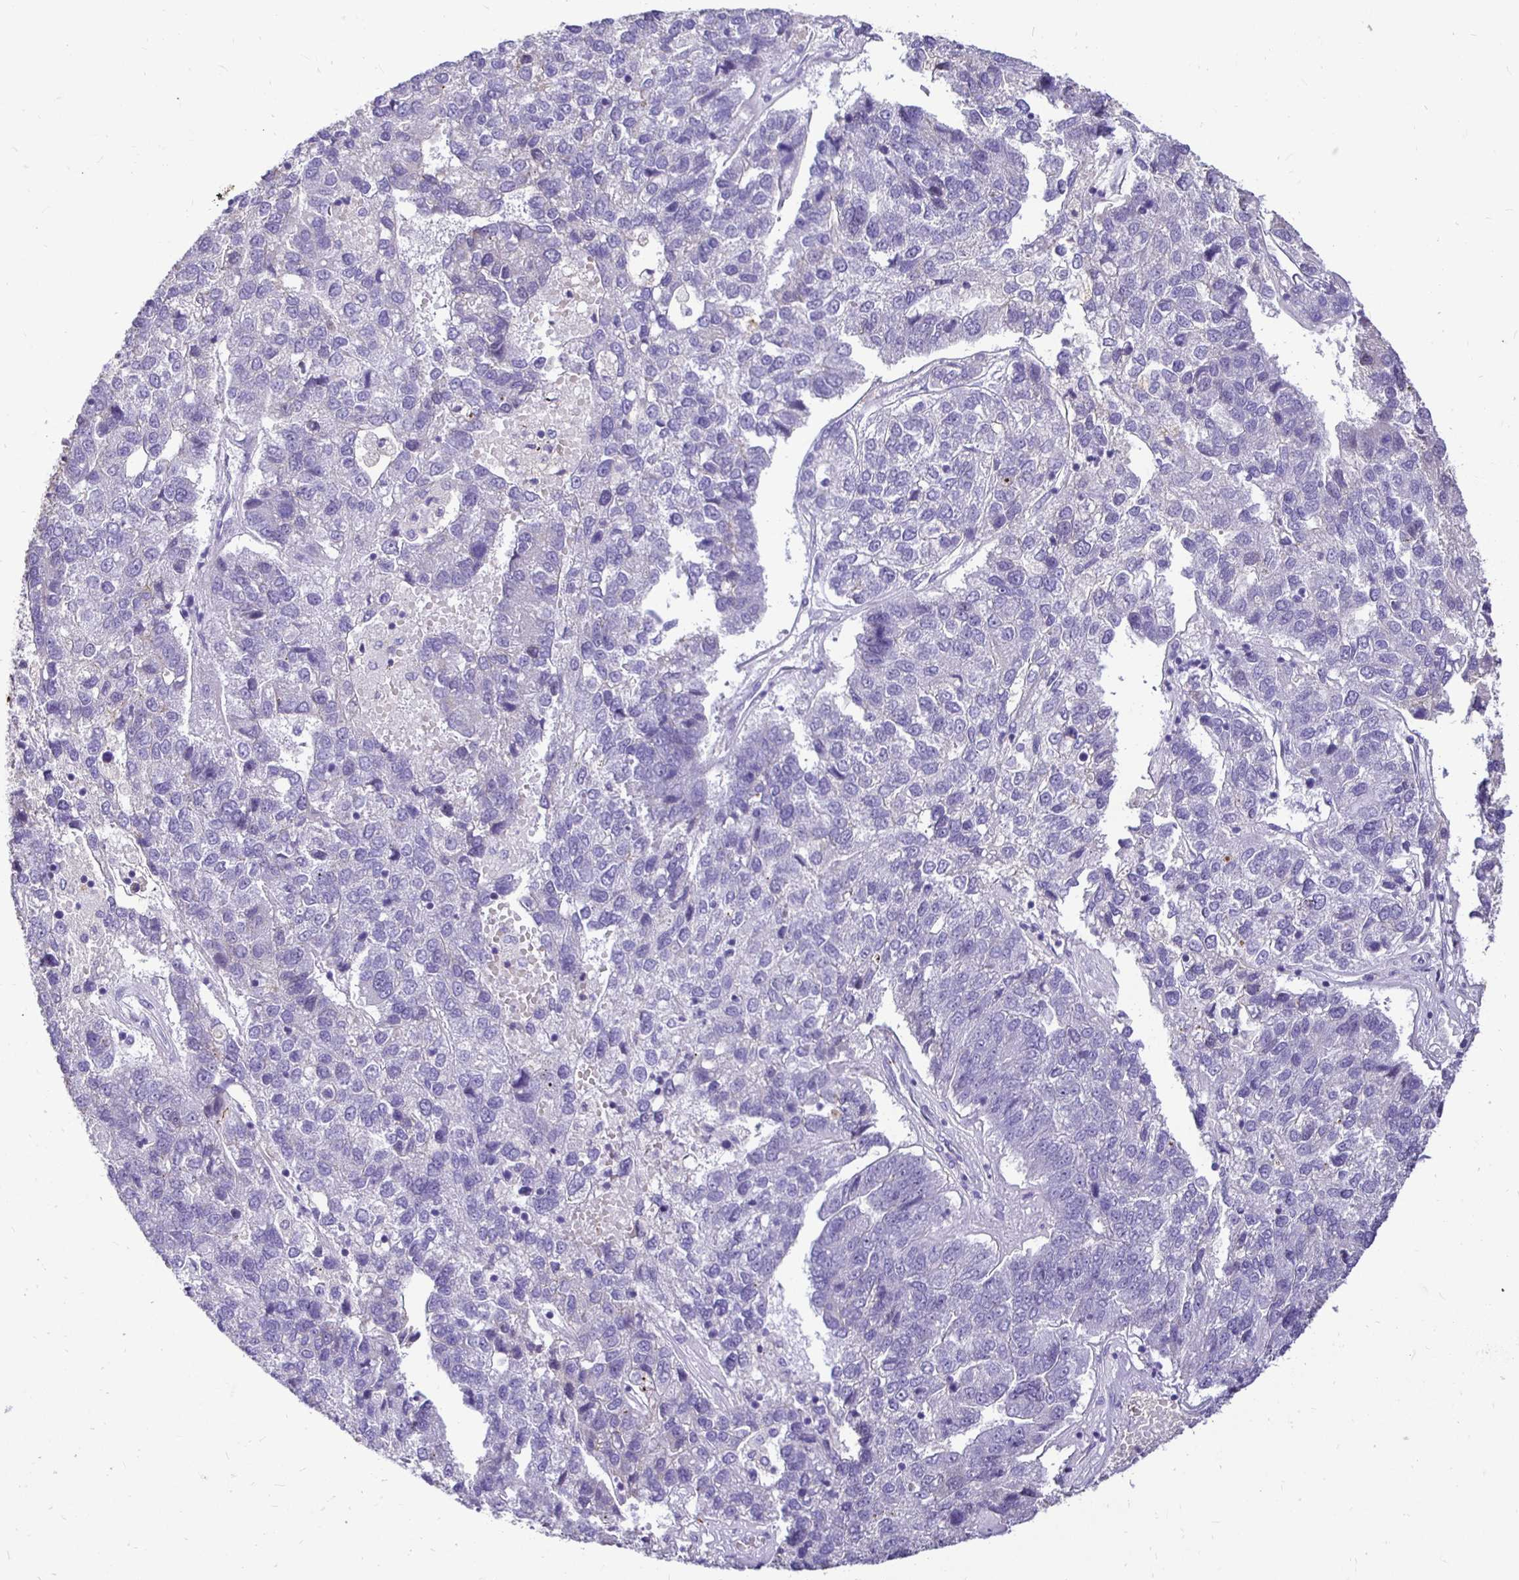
{"staining": {"intensity": "negative", "quantity": "none", "location": "none"}, "tissue": "pancreatic cancer", "cell_type": "Tumor cells", "image_type": "cancer", "snomed": [{"axis": "morphology", "description": "Adenocarcinoma, NOS"}, {"axis": "topography", "description": "Pancreas"}], "caption": "DAB immunohistochemical staining of pancreatic cancer (adenocarcinoma) demonstrates no significant expression in tumor cells.", "gene": "TAF1D", "patient": {"sex": "female", "age": 61}}